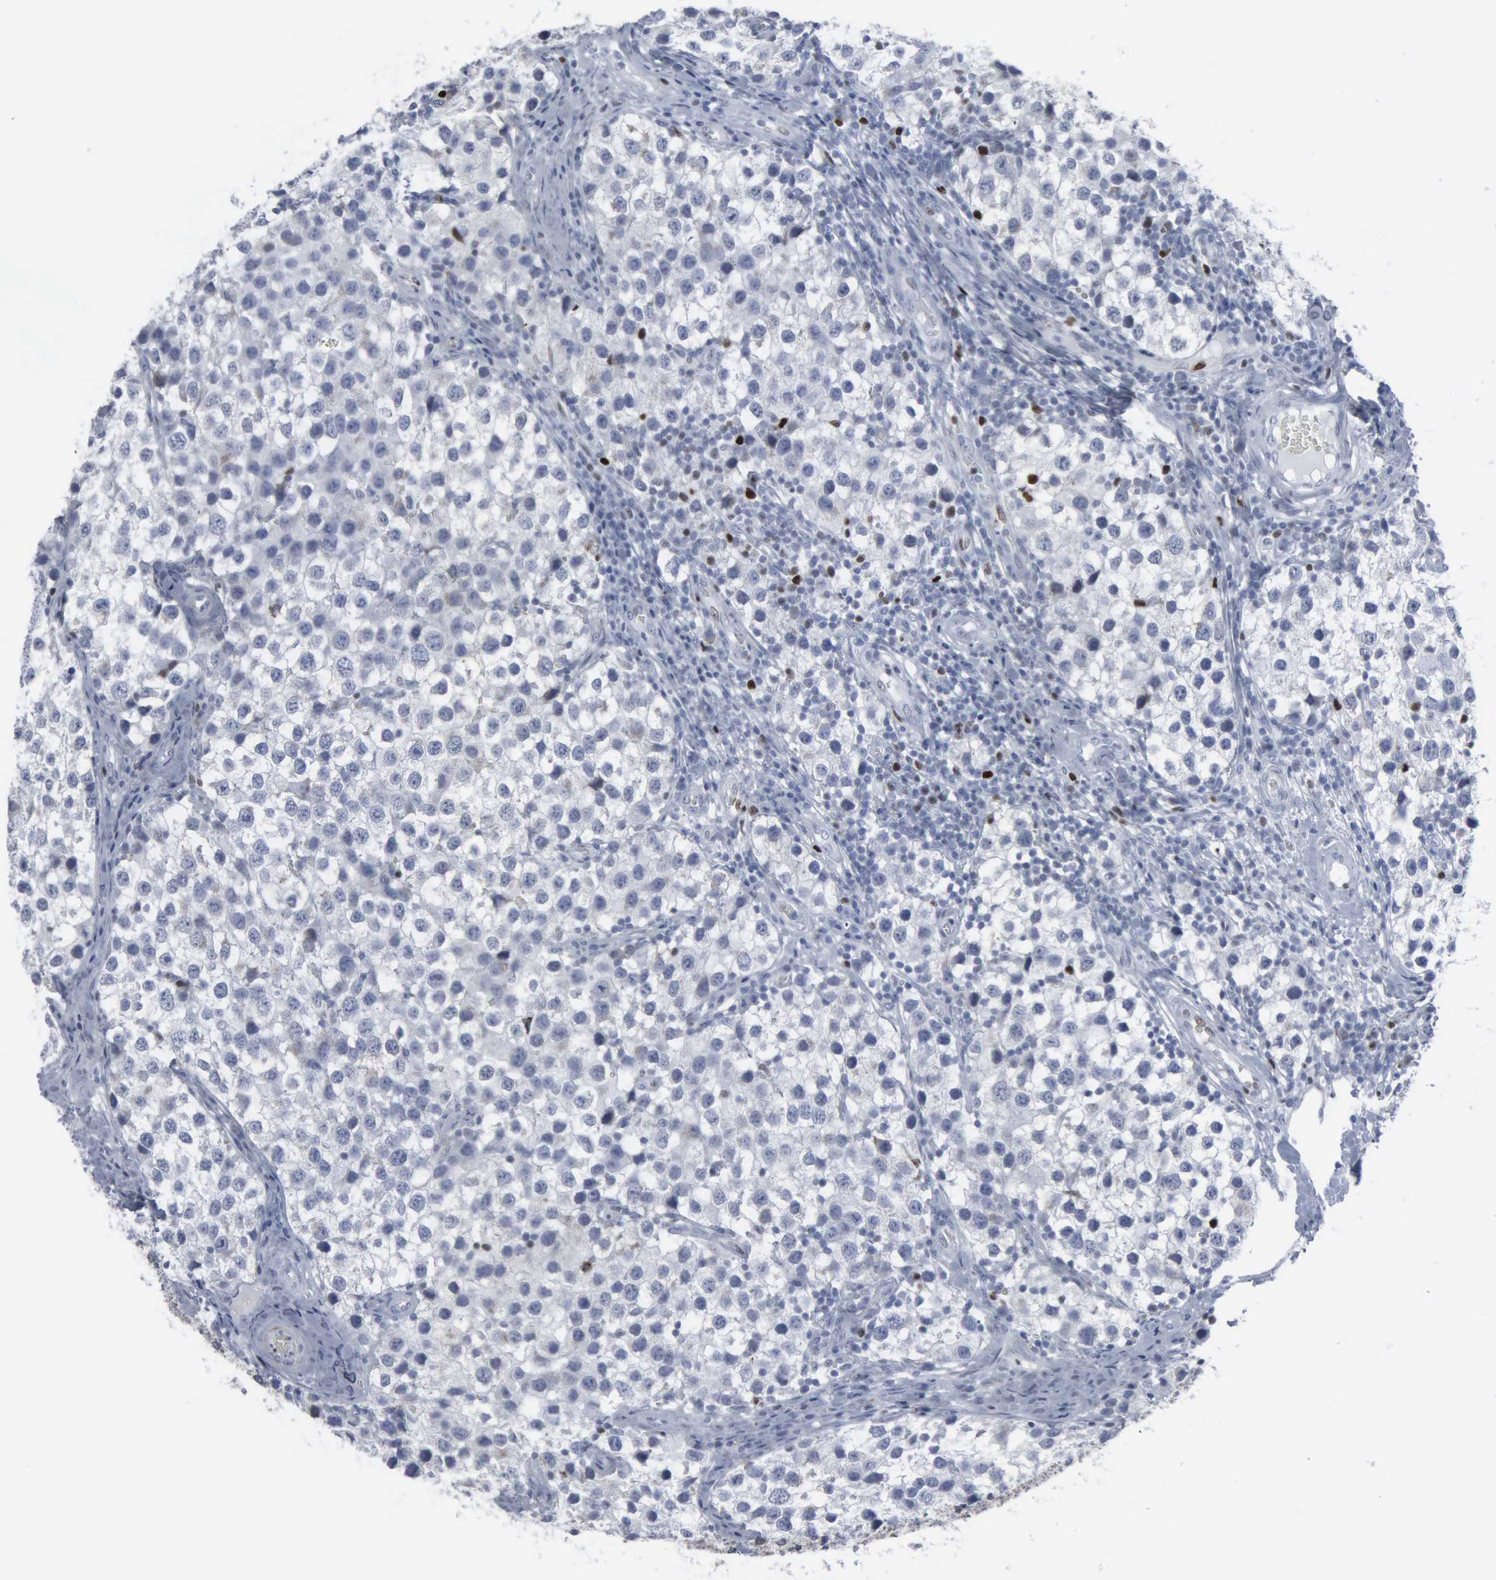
{"staining": {"intensity": "negative", "quantity": "none", "location": "none"}, "tissue": "testis cancer", "cell_type": "Tumor cells", "image_type": "cancer", "snomed": [{"axis": "morphology", "description": "Seminoma, NOS"}, {"axis": "topography", "description": "Testis"}], "caption": "Immunohistochemistry histopathology image of neoplastic tissue: seminoma (testis) stained with DAB displays no significant protein positivity in tumor cells. (DAB (3,3'-diaminobenzidine) IHC, high magnification).", "gene": "CCND3", "patient": {"sex": "male", "age": 39}}